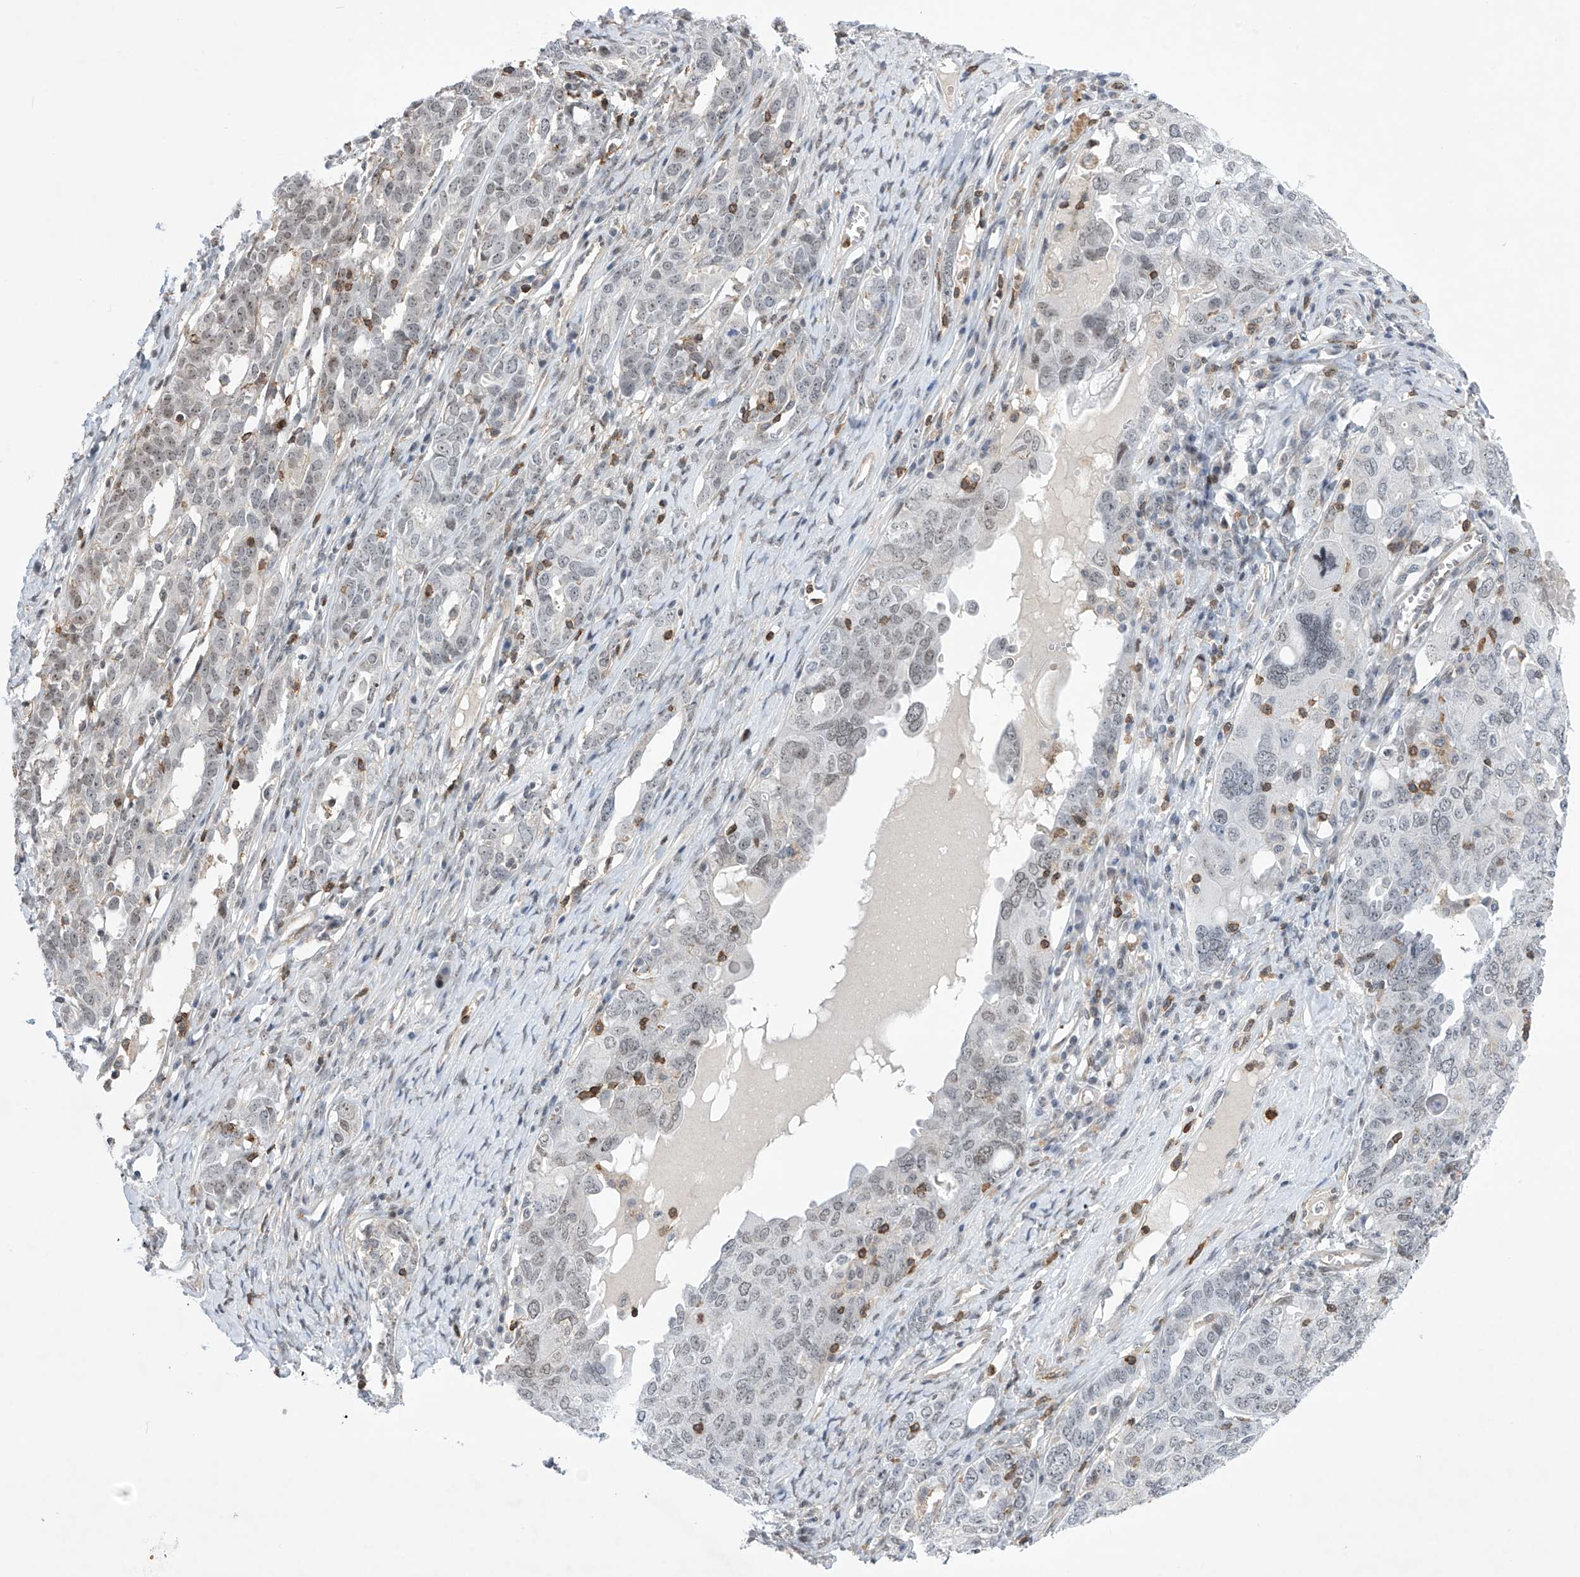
{"staining": {"intensity": "negative", "quantity": "none", "location": "none"}, "tissue": "ovarian cancer", "cell_type": "Tumor cells", "image_type": "cancer", "snomed": [{"axis": "morphology", "description": "Carcinoma, endometroid"}, {"axis": "topography", "description": "Ovary"}], "caption": "There is no significant positivity in tumor cells of ovarian cancer.", "gene": "MSL3", "patient": {"sex": "female", "age": 62}}